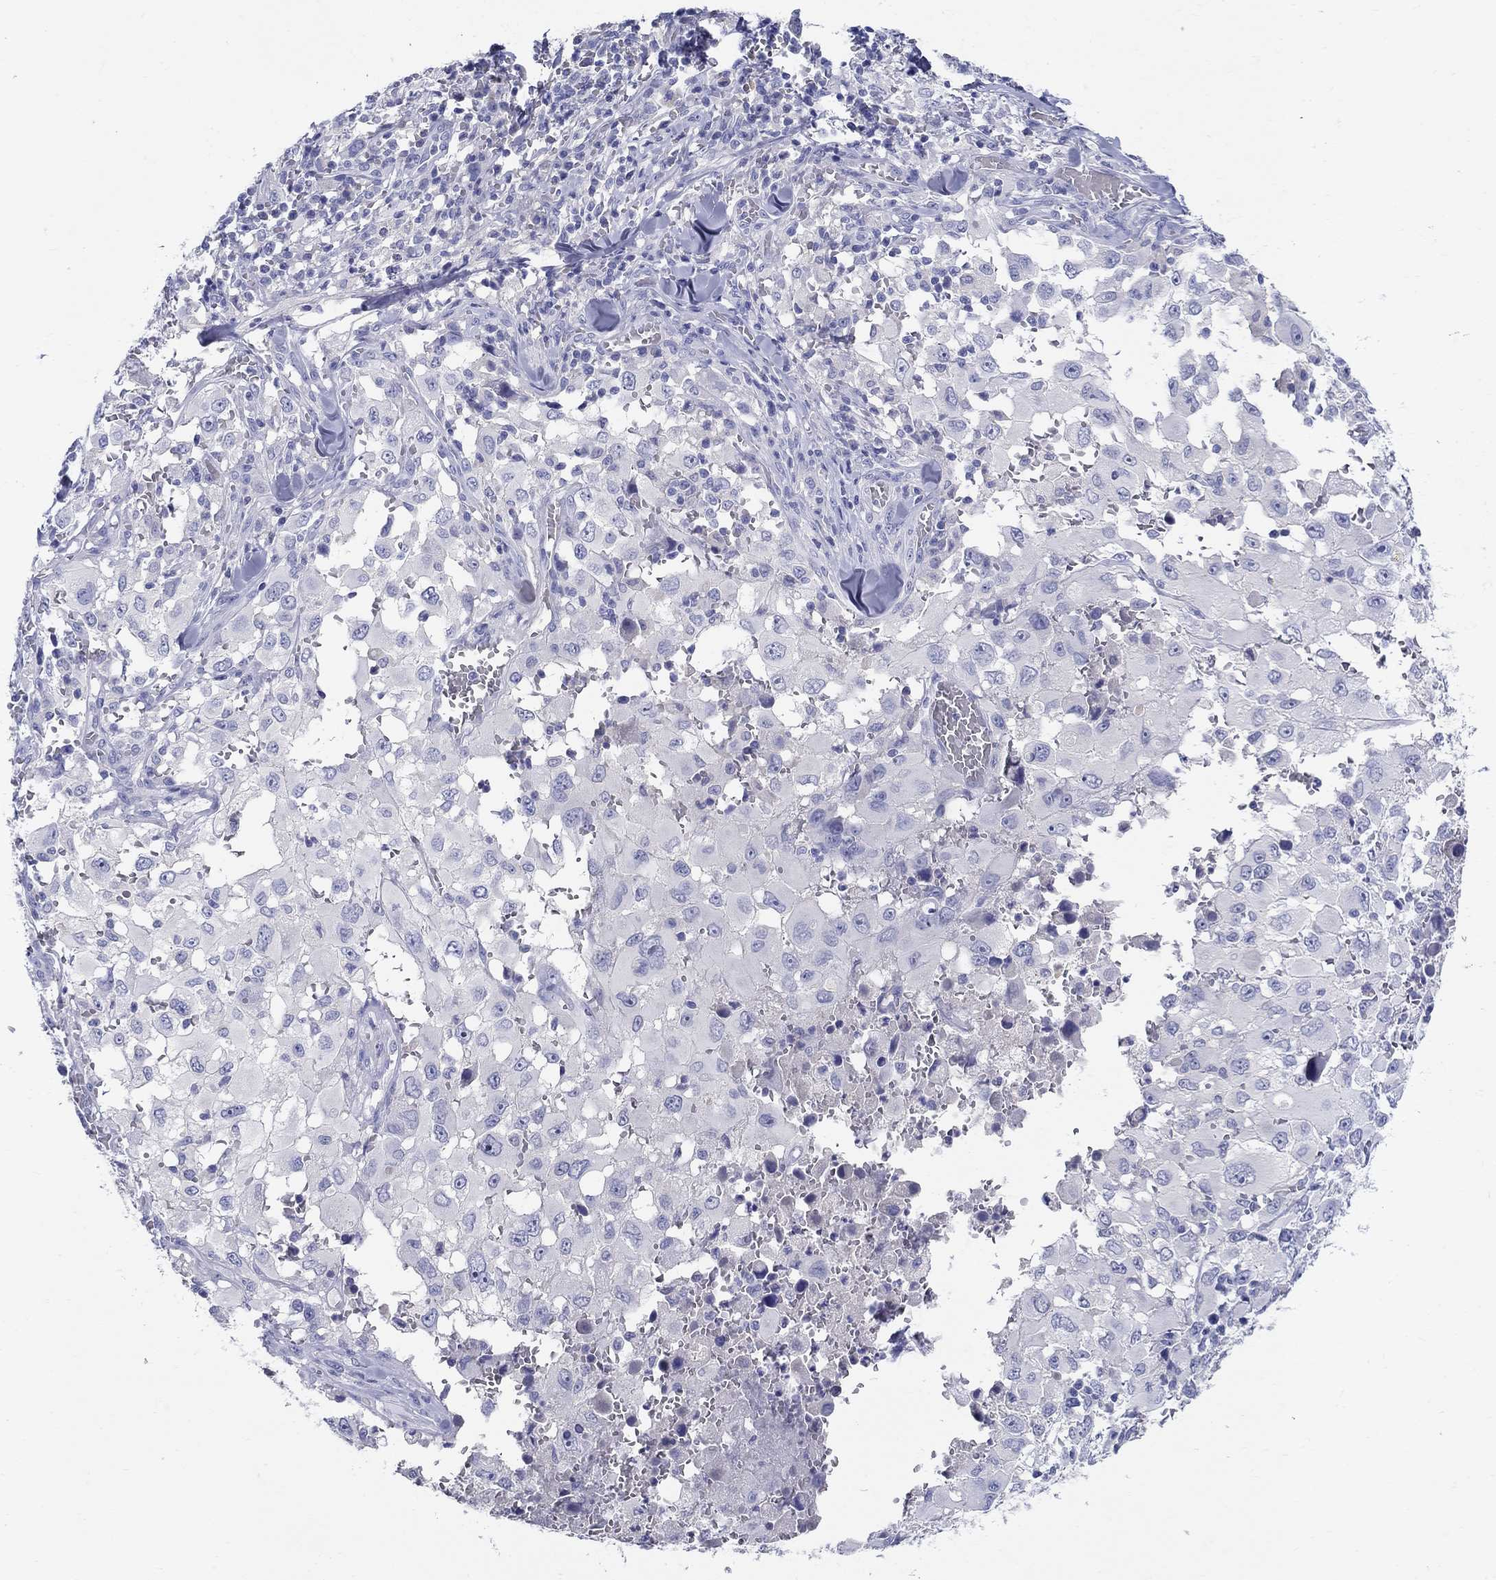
{"staining": {"intensity": "negative", "quantity": "none", "location": "none"}, "tissue": "melanoma", "cell_type": "Tumor cells", "image_type": "cancer", "snomed": [{"axis": "morphology", "description": "Malignant melanoma, Metastatic site"}, {"axis": "topography", "description": "Lymph node"}], "caption": "Immunohistochemical staining of melanoma reveals no significant staining in tumor cells.", "gene": "CRYGD", "patient": {"sex": "male", "age": 50}}